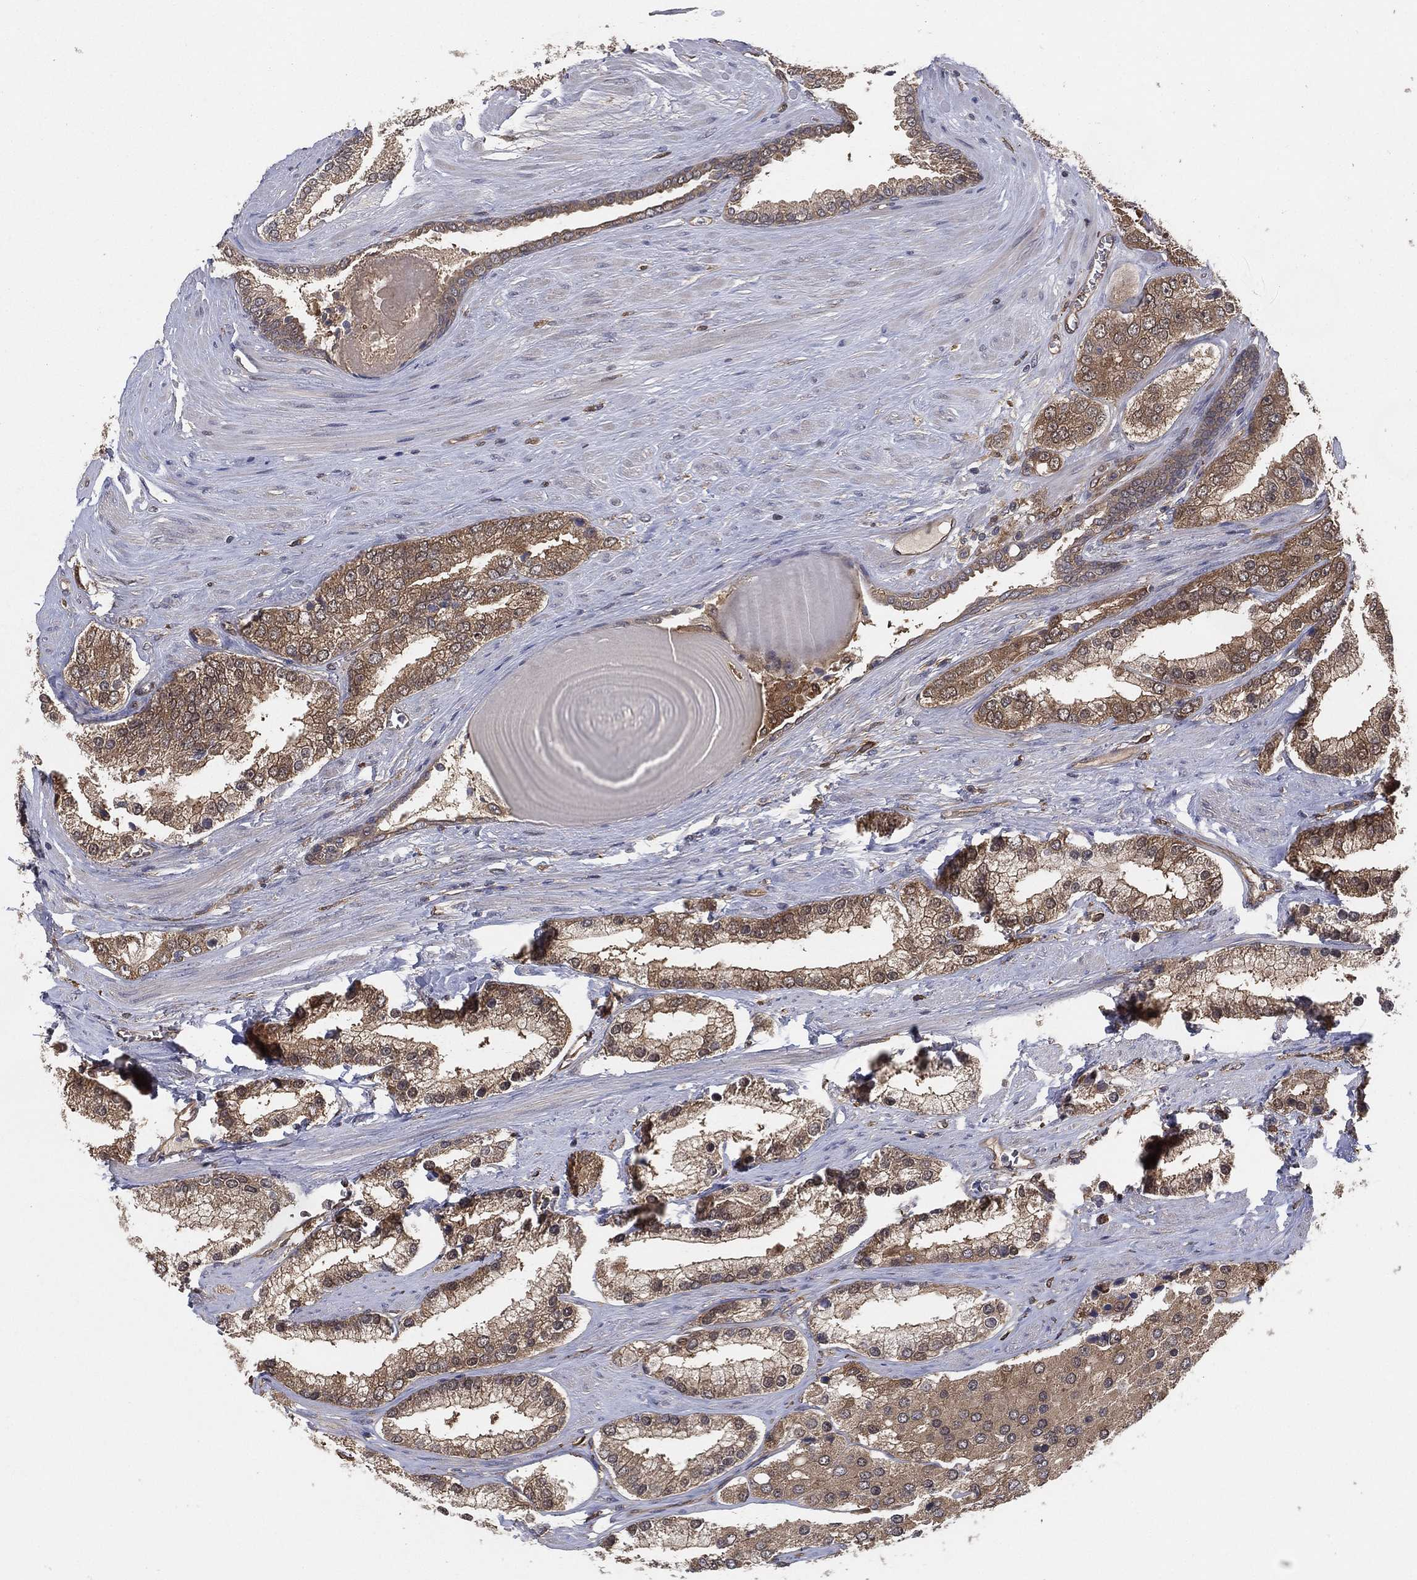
{"staining": {"intensity": "moderate", "quantity": ">75%", "location": "cytoplasmic/membranous"}, "tissue": "prostate cancer", "cell_type": "Tumor cells", "image_type": "cancer", "snomed": [{"axis": "morphology", "description": "Adenocarcinoma, Low grade"}, {"axis": "topography", "description": "Prostate"}], "caption": "This is an image of immunohistochemistry (IHC) staining of prostate adenocarcinoma (low-grade), which shows moderate staining in the cytoplasmic/membranous of tumor cells.", "gene": "PSMG4", "patient": {"sex": "male", "age": 69}}